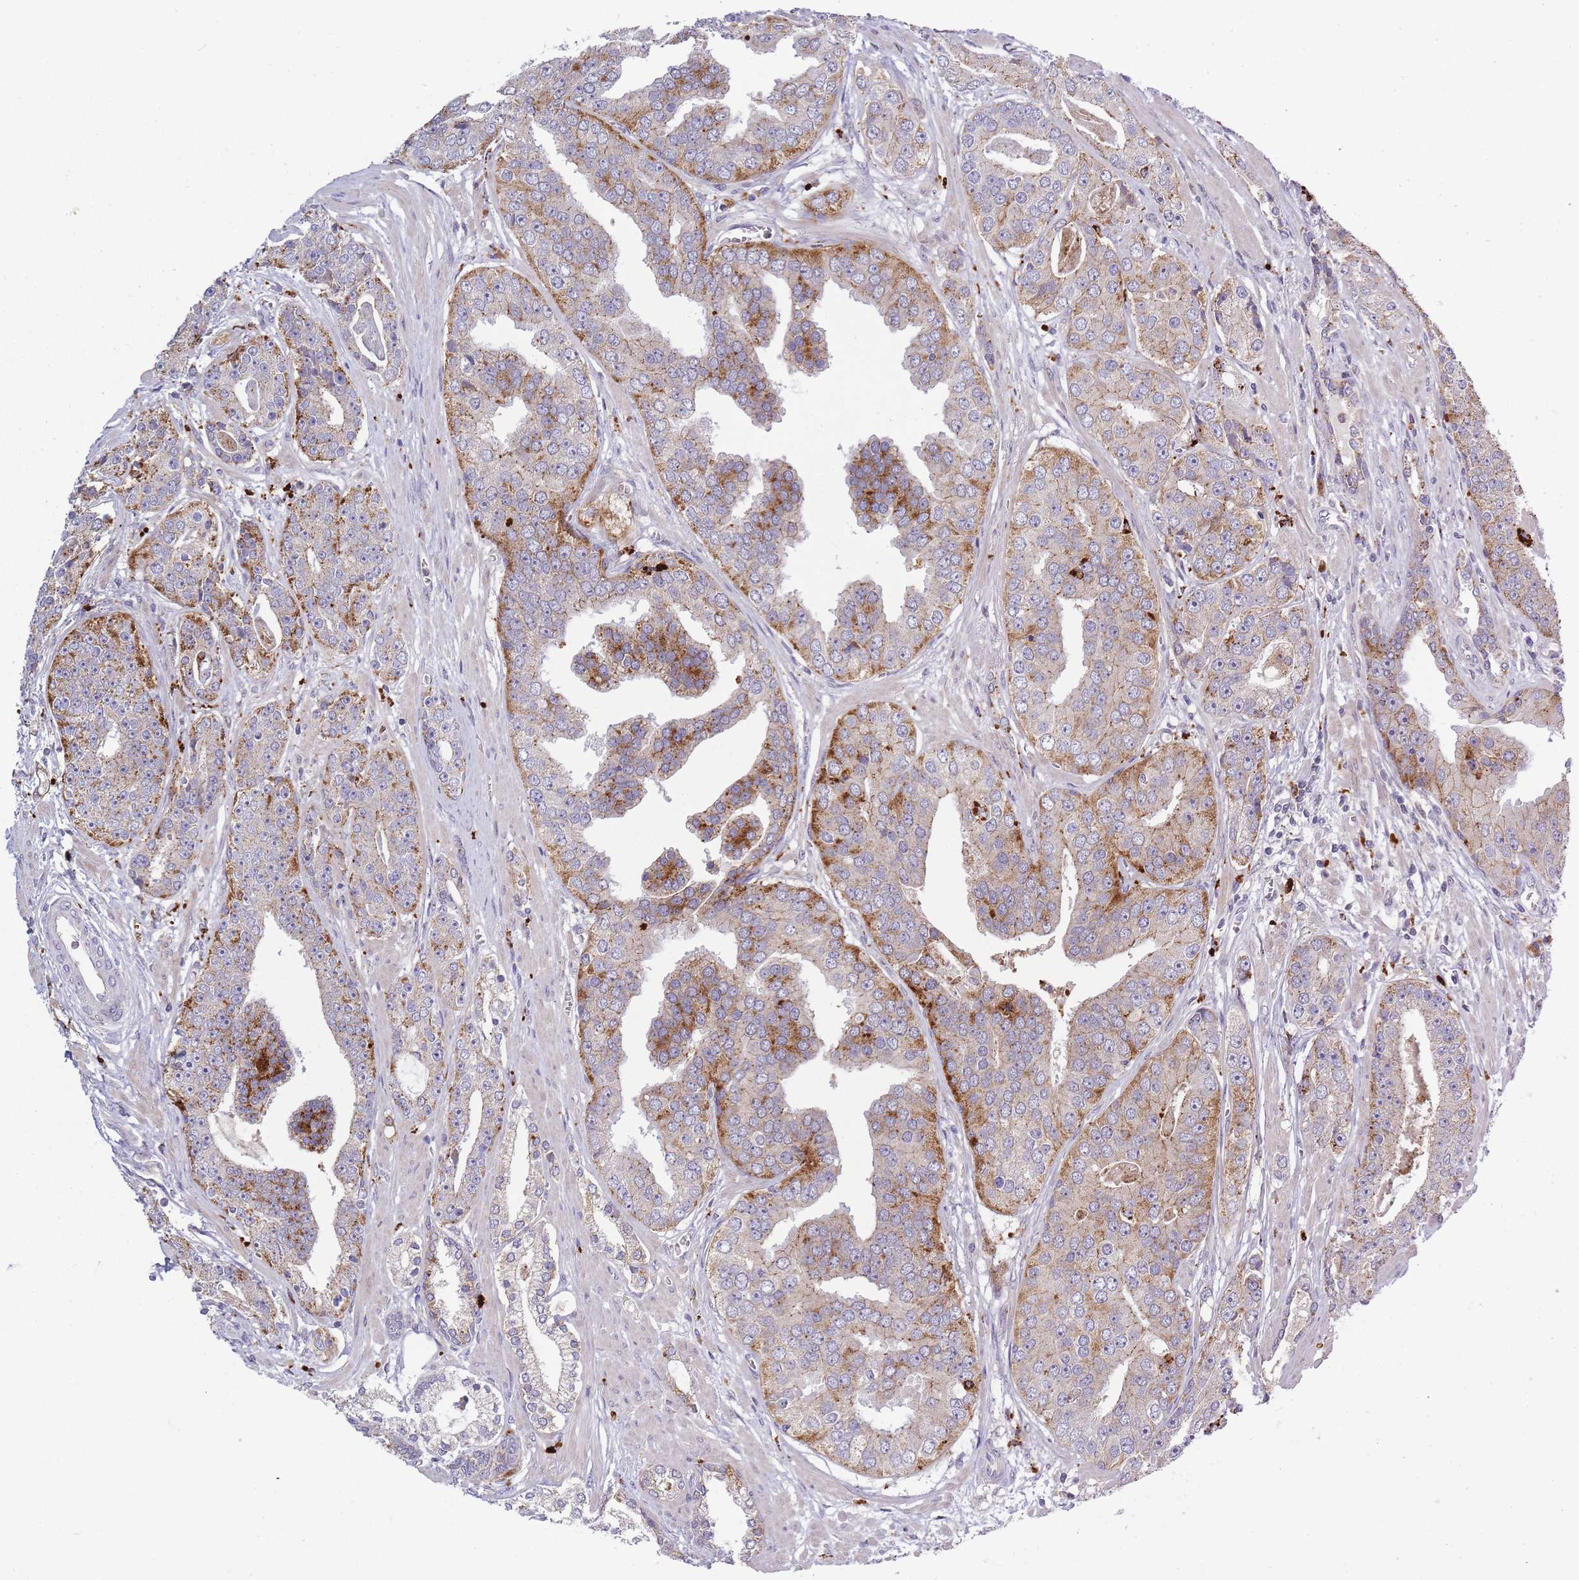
{"staining": {"intensity": "moderate", "quantity": "<25%", "location": "cytoplasmic/membranous"}, "tissue": "prostate cancer", "cell_type": "Tumor cells", "image_type": "cancer", "snomed": [{"axis": "morphology", "description": "Adenocarcinoma, High grade"}, {"axis": "topography", "description": "Prostate"}], "caption": "The immunohistochemical stain labels moderate cytoplasmic/membranous staining in tumor cells of high-grade adenocarcinoma (prostate) tissue.", "gene": "TRIM61", "patient": {"sex": "male", "age": 71}}